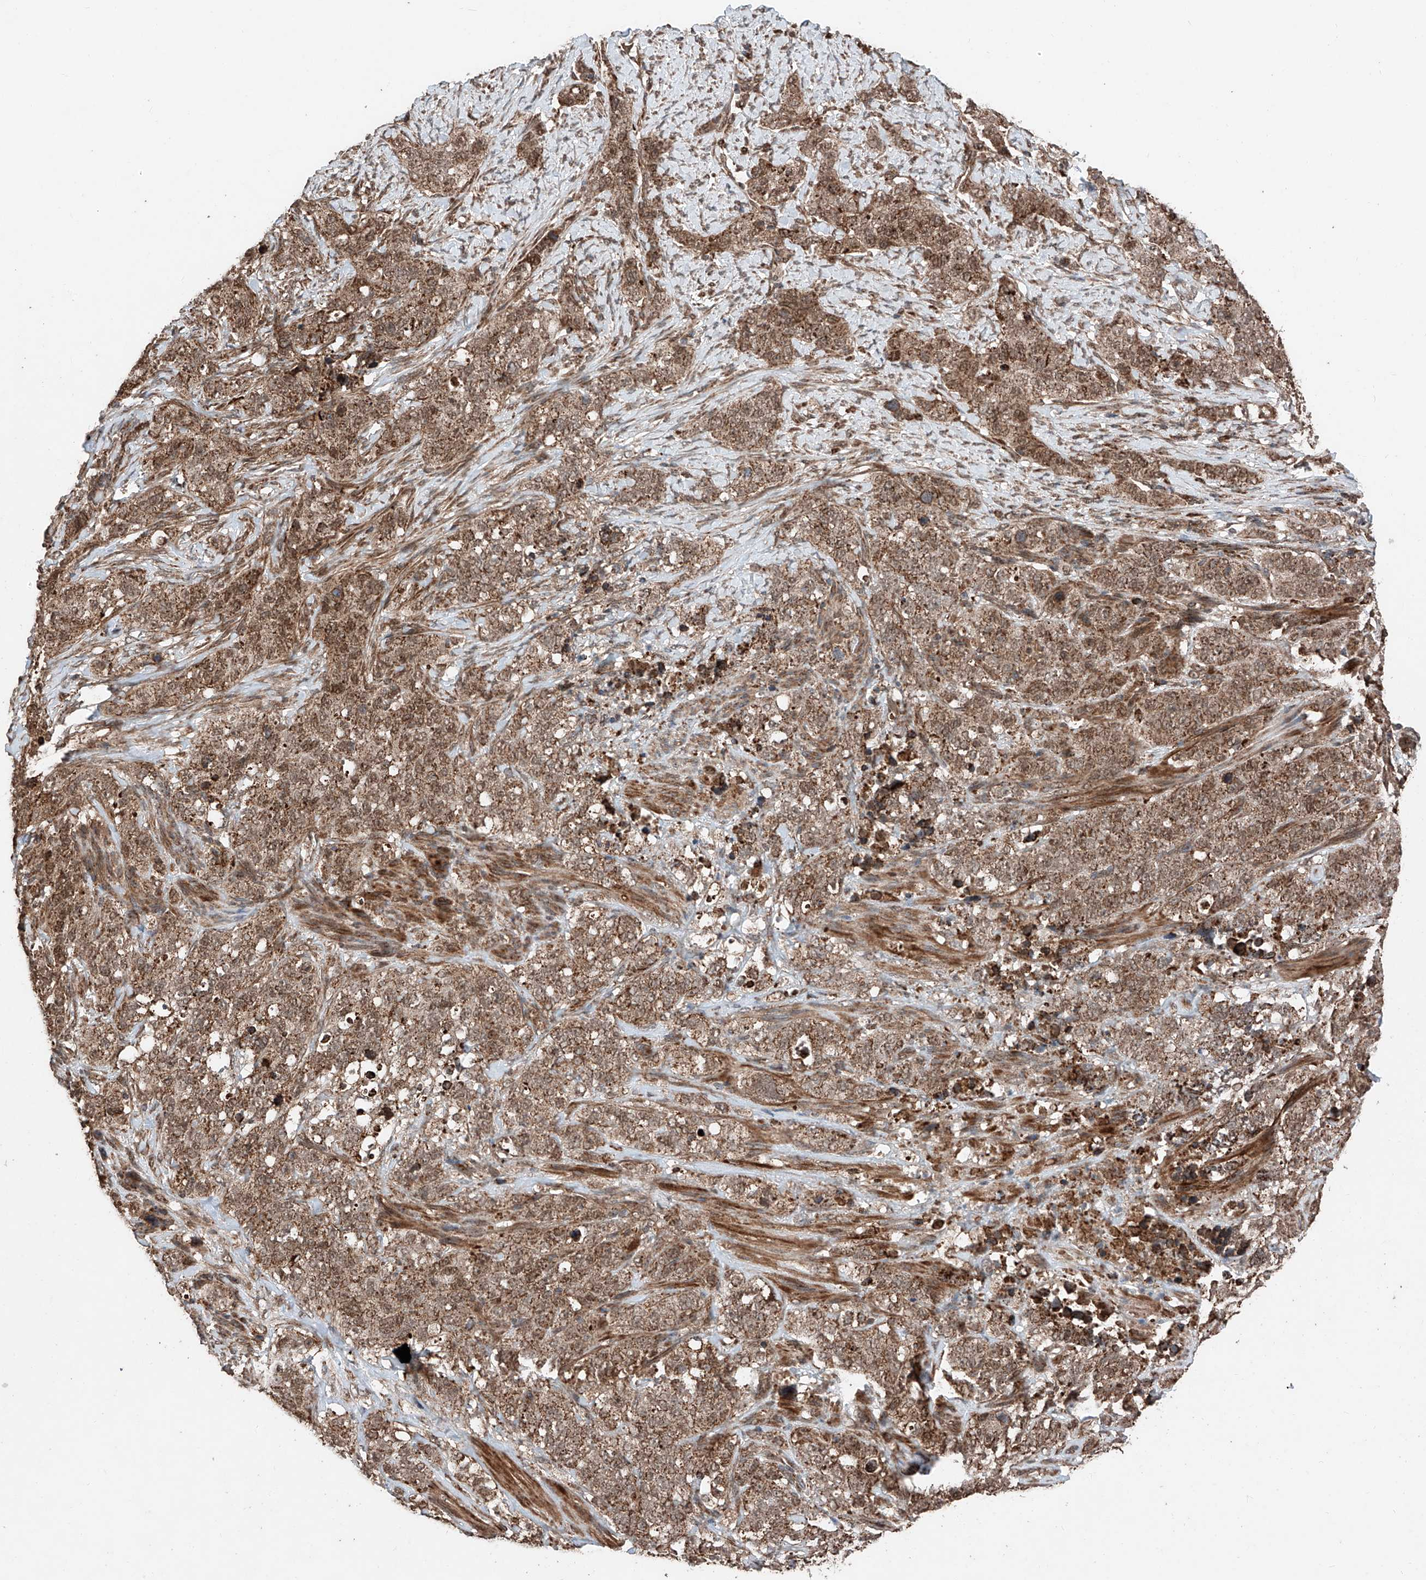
{"staining": {"intensity": "moderate", "quantity": ">75%", "location": "cytoplasmic/membranous"}, "tissue": "stomach cancer", "cell_type": "Tumor cells", "image_type": "cancer", "snomed": [{"axis": "morphology", "description": "Adenocarcinoma, NOS"}, {"axis": "topography", "description": "Stomach"}], "caption": "Adenocarcinoma (stomach) was stained to show a protein in brown. There is medium levels of moderate cytoplasmic/membranous positivity in approximately >75% of tumor cells.", "gene": "ZSCAN29", "patient": {"sex": "male", "age": 48}}